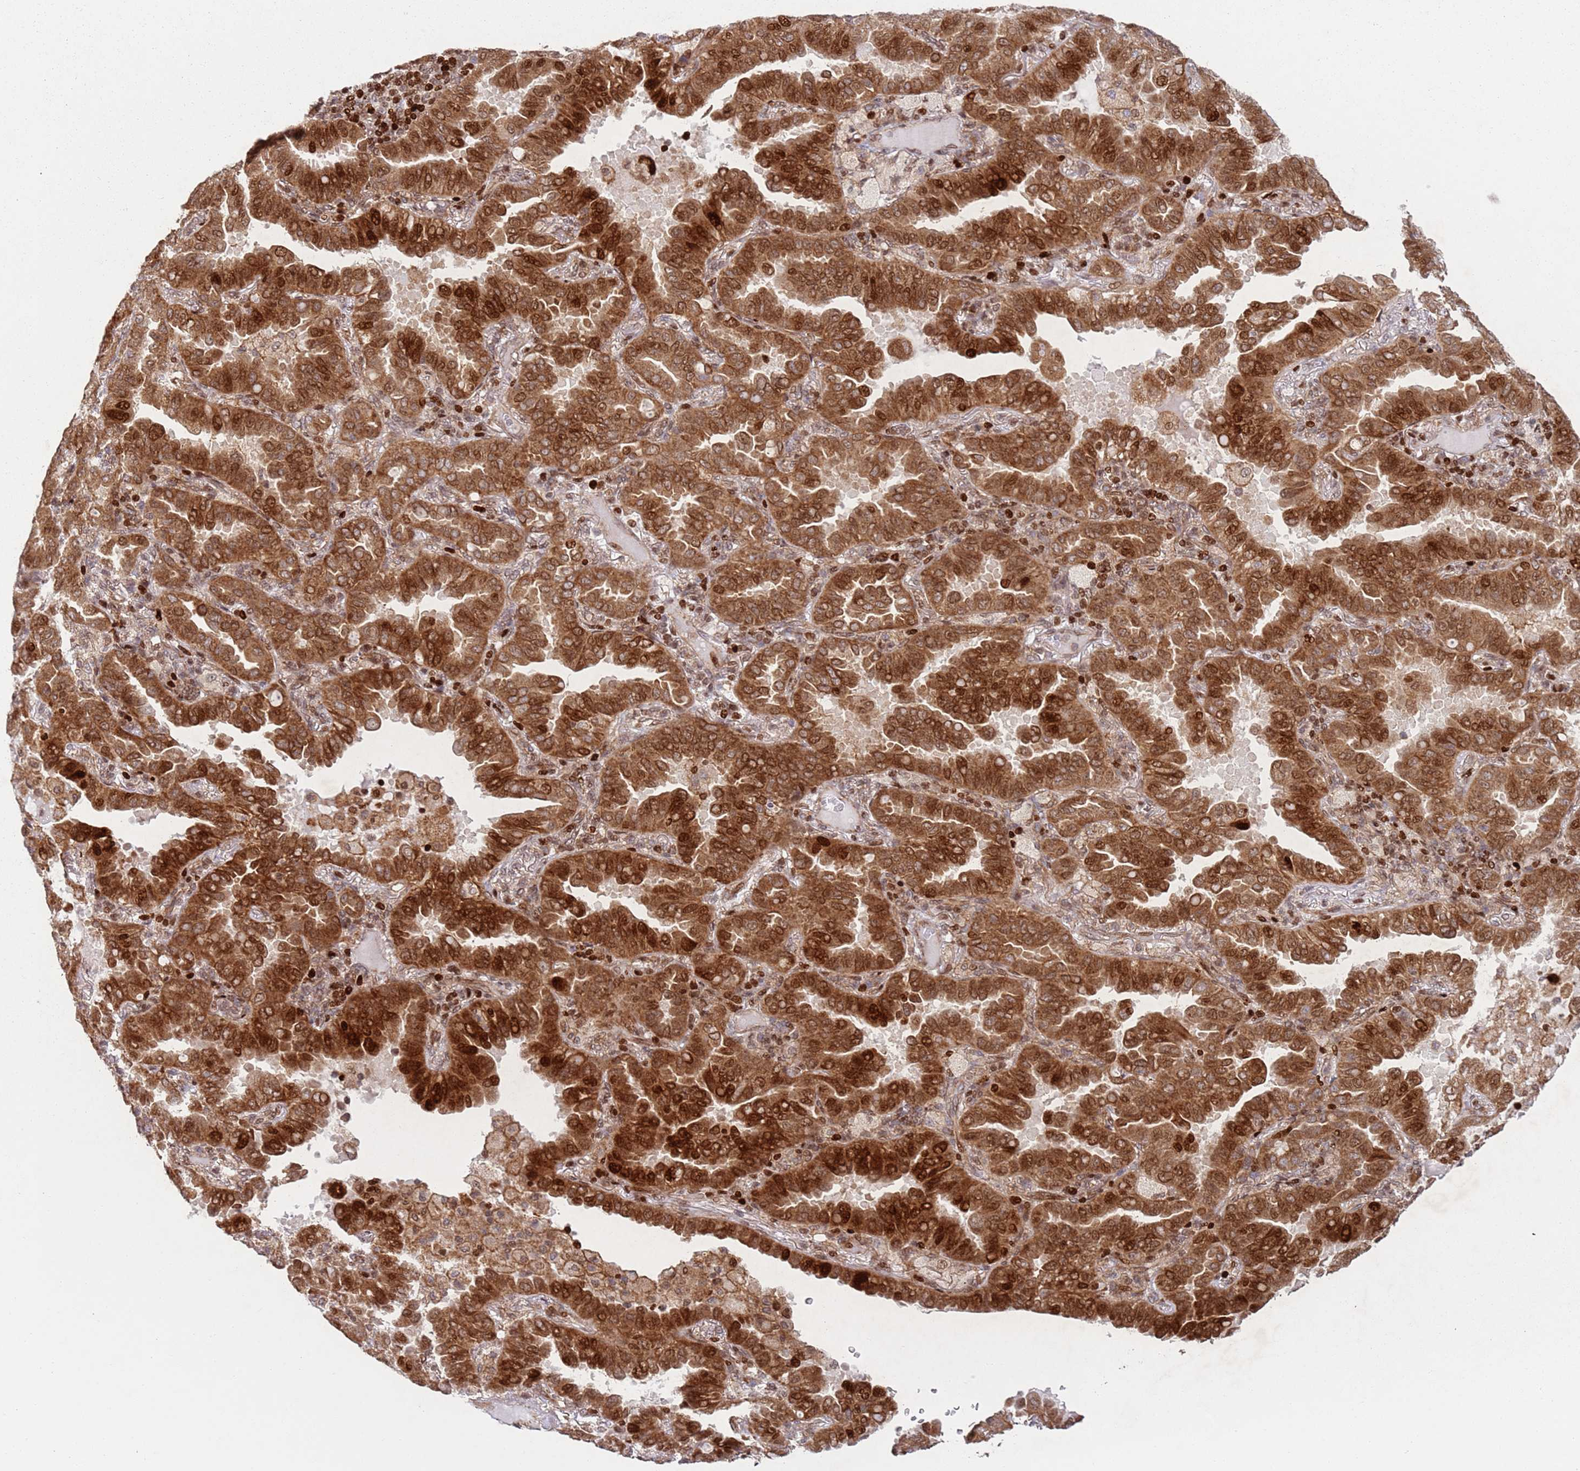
{"staining": {"intensity": "strong", "quantity": ">75%", "location": "cytoplasmic/membranous,nuclear"}, "tissue": "lung cancer", "cell_type": "Tumor cells", "image_type": "cancer", "snomed": [{"axis": "morphology", "description": "Adenocarcinoma, NOS"}, {"axis": "topography", "description": "Lung"}], "caption": "Strong cytoplasmic/membranous and nuclear positivity is seen in approximately >75% of tumor cells in adenocarcinoma (lung).", "gene": "HNRNPLL", "patient": {"sex": "male", "age": 64}}